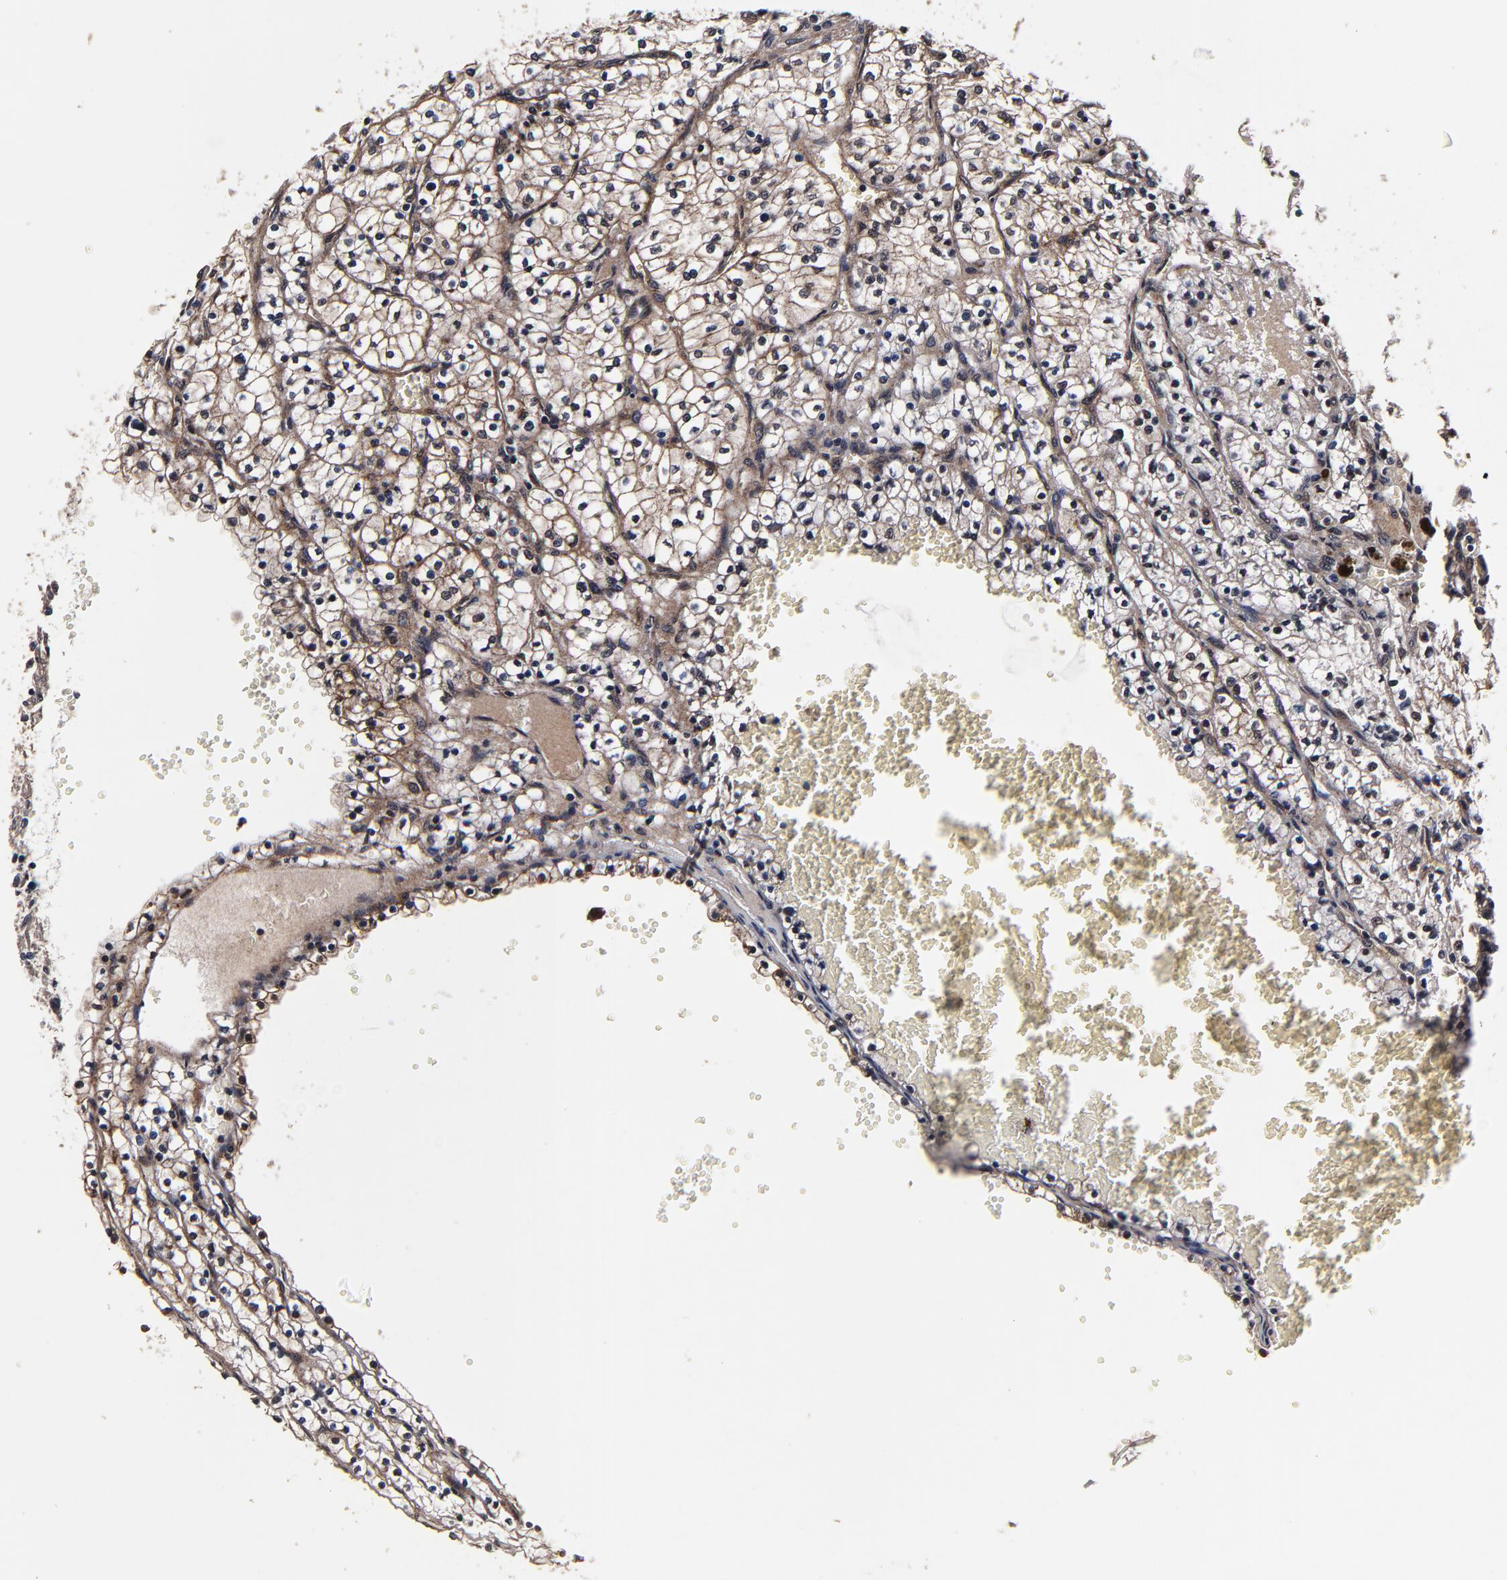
{"staining": {"intensity": "weak", "quantity": "25%-75%", "location": "cytoplasmic/membranous"}, "tissue": "renal cancer", "cell_type": "Tumor cells", "image_type": "cancer", "snomed": [{"axis": "morphology", "description": "Adenocarcinoma, NOS"}, {"axis": "topography", "description": "Kidney"}], "caption": "The photomicrograph shows immunohistochemical staining of renal cancer. There is weak cytoplasmic/membranous positivity is present in about 25%-75% of tumor cells. (Brightfield microscopy of DAB IHC at high magnification).", "gene": "MMP15", "patient": {"sex": "male", "age": 61}}